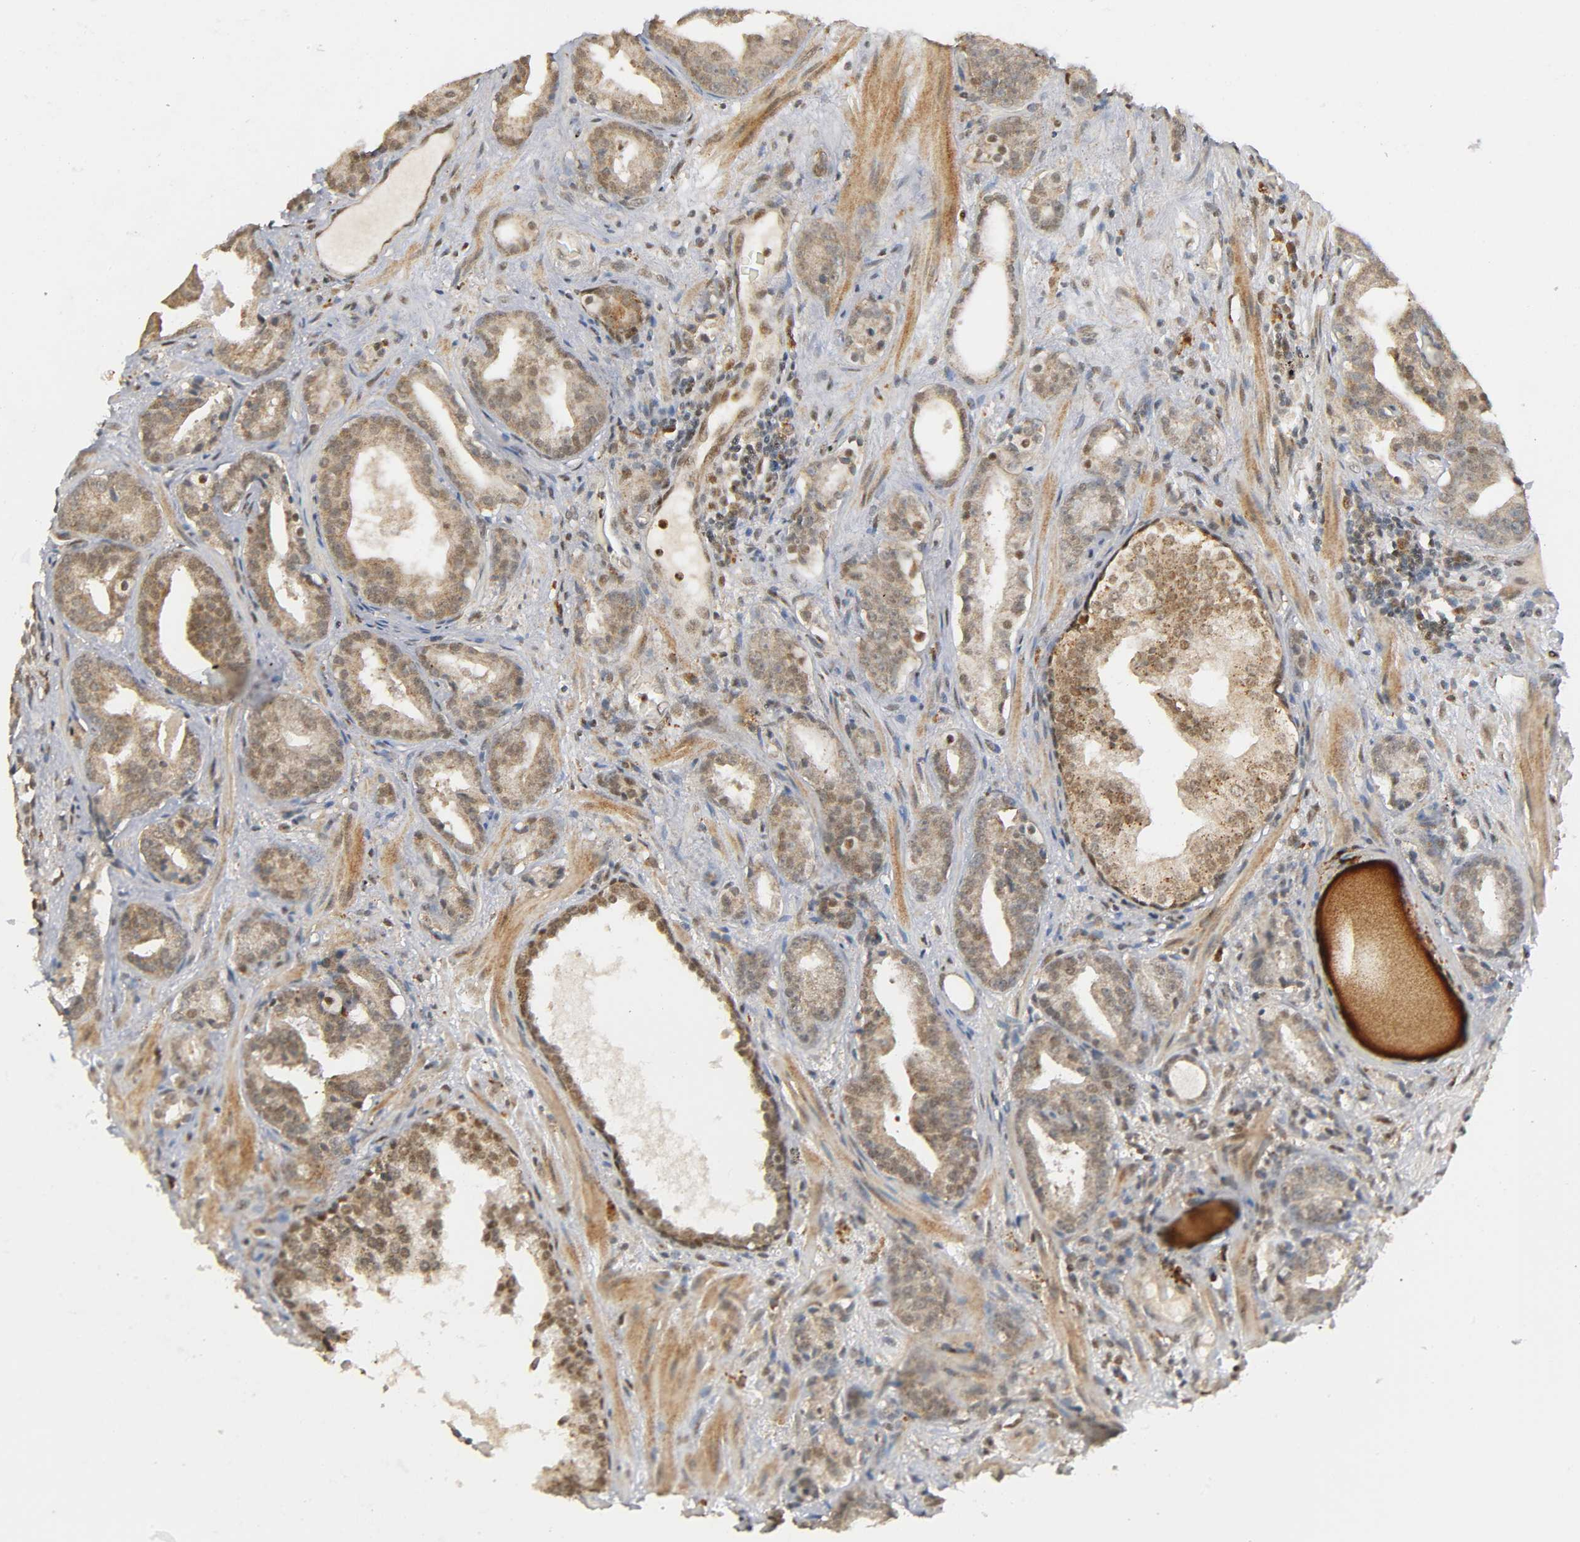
{"staining": {"intensity": "moderate", "quantity": "25%-75%", "location": "cytoplasmic/membranous,nuclear"}, "tissue": "prostate cancer", "cell_type": "Tumor cells", "image_type": "cancer", "snomed": [{"axis": "morphology", "description": "Adenocarcinoma, Low grade"}, {"axis": "topography", "description": "Prostate"}], "caption": "This image exhibits IHC staining of human prostate low-grade adenocarcinoma, with medium moderate cytoplasmic/membranous and nuclear staining in about 25%-75% of tumor cells.", "gene": "KAT2B", "patient": {"sex": "male", "age": 63}}